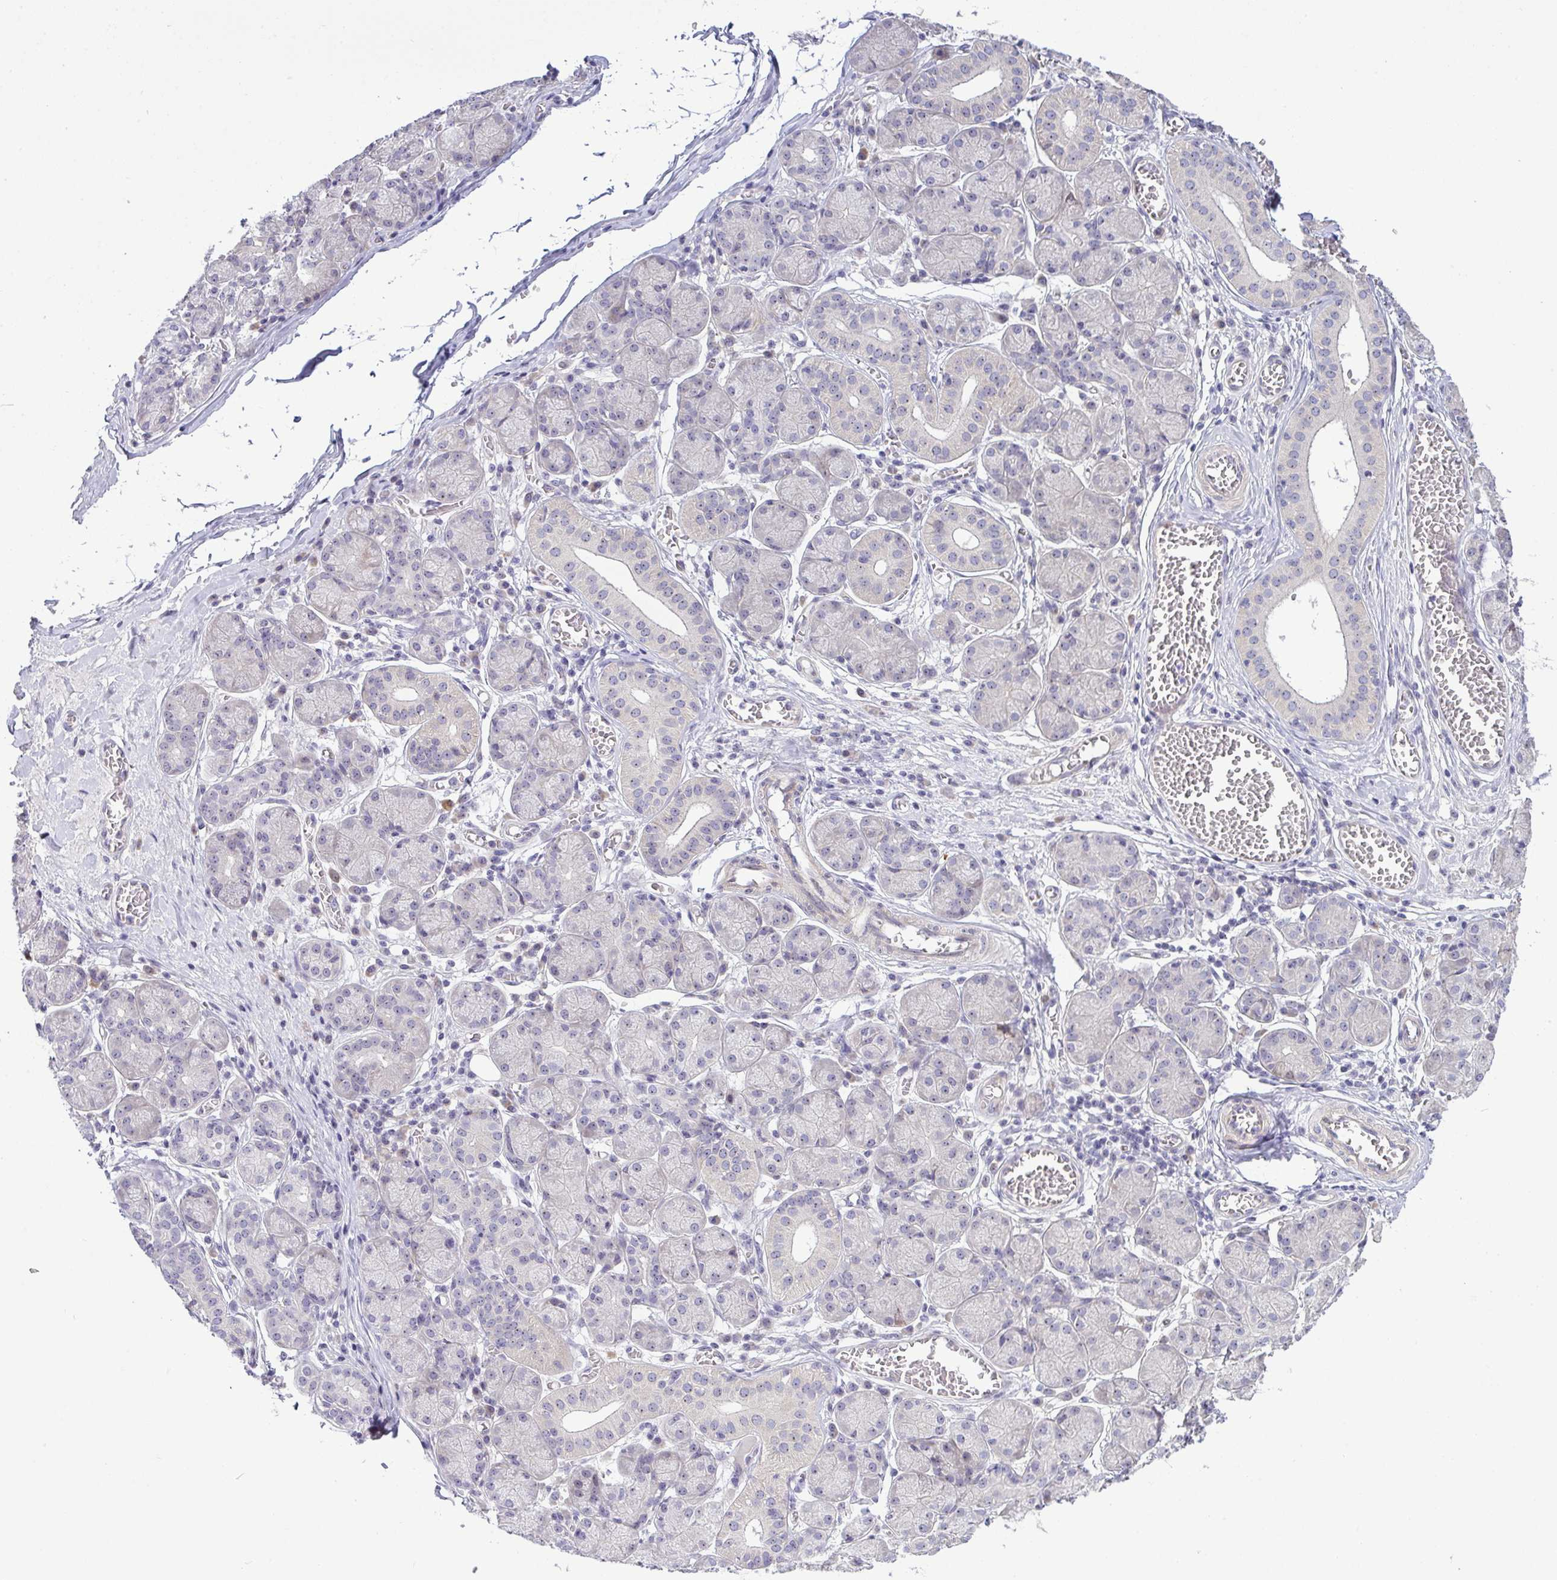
{"staining": {"intensity": "weak", "quantity": "<25%", "location": "cytoplasmic/membranous"}, "tissue": "salivary gland", "cell_type": "Glandular cells", "image_type": "normal", "snomed": [{"axis": "morphology", "description": "Normal tissue, NOS"}, {"axis": "topography", "description": "Salivary gland"}], "caption": "The micrograph exhibits no significant positivity in glandular cells of salivary gland. The staining is performed using DAB brown chromogen with nuclei counter-stained in using hematoxylin.", "gene": "NT5C1A", "patient": {"sex": "female", "age": 24}}